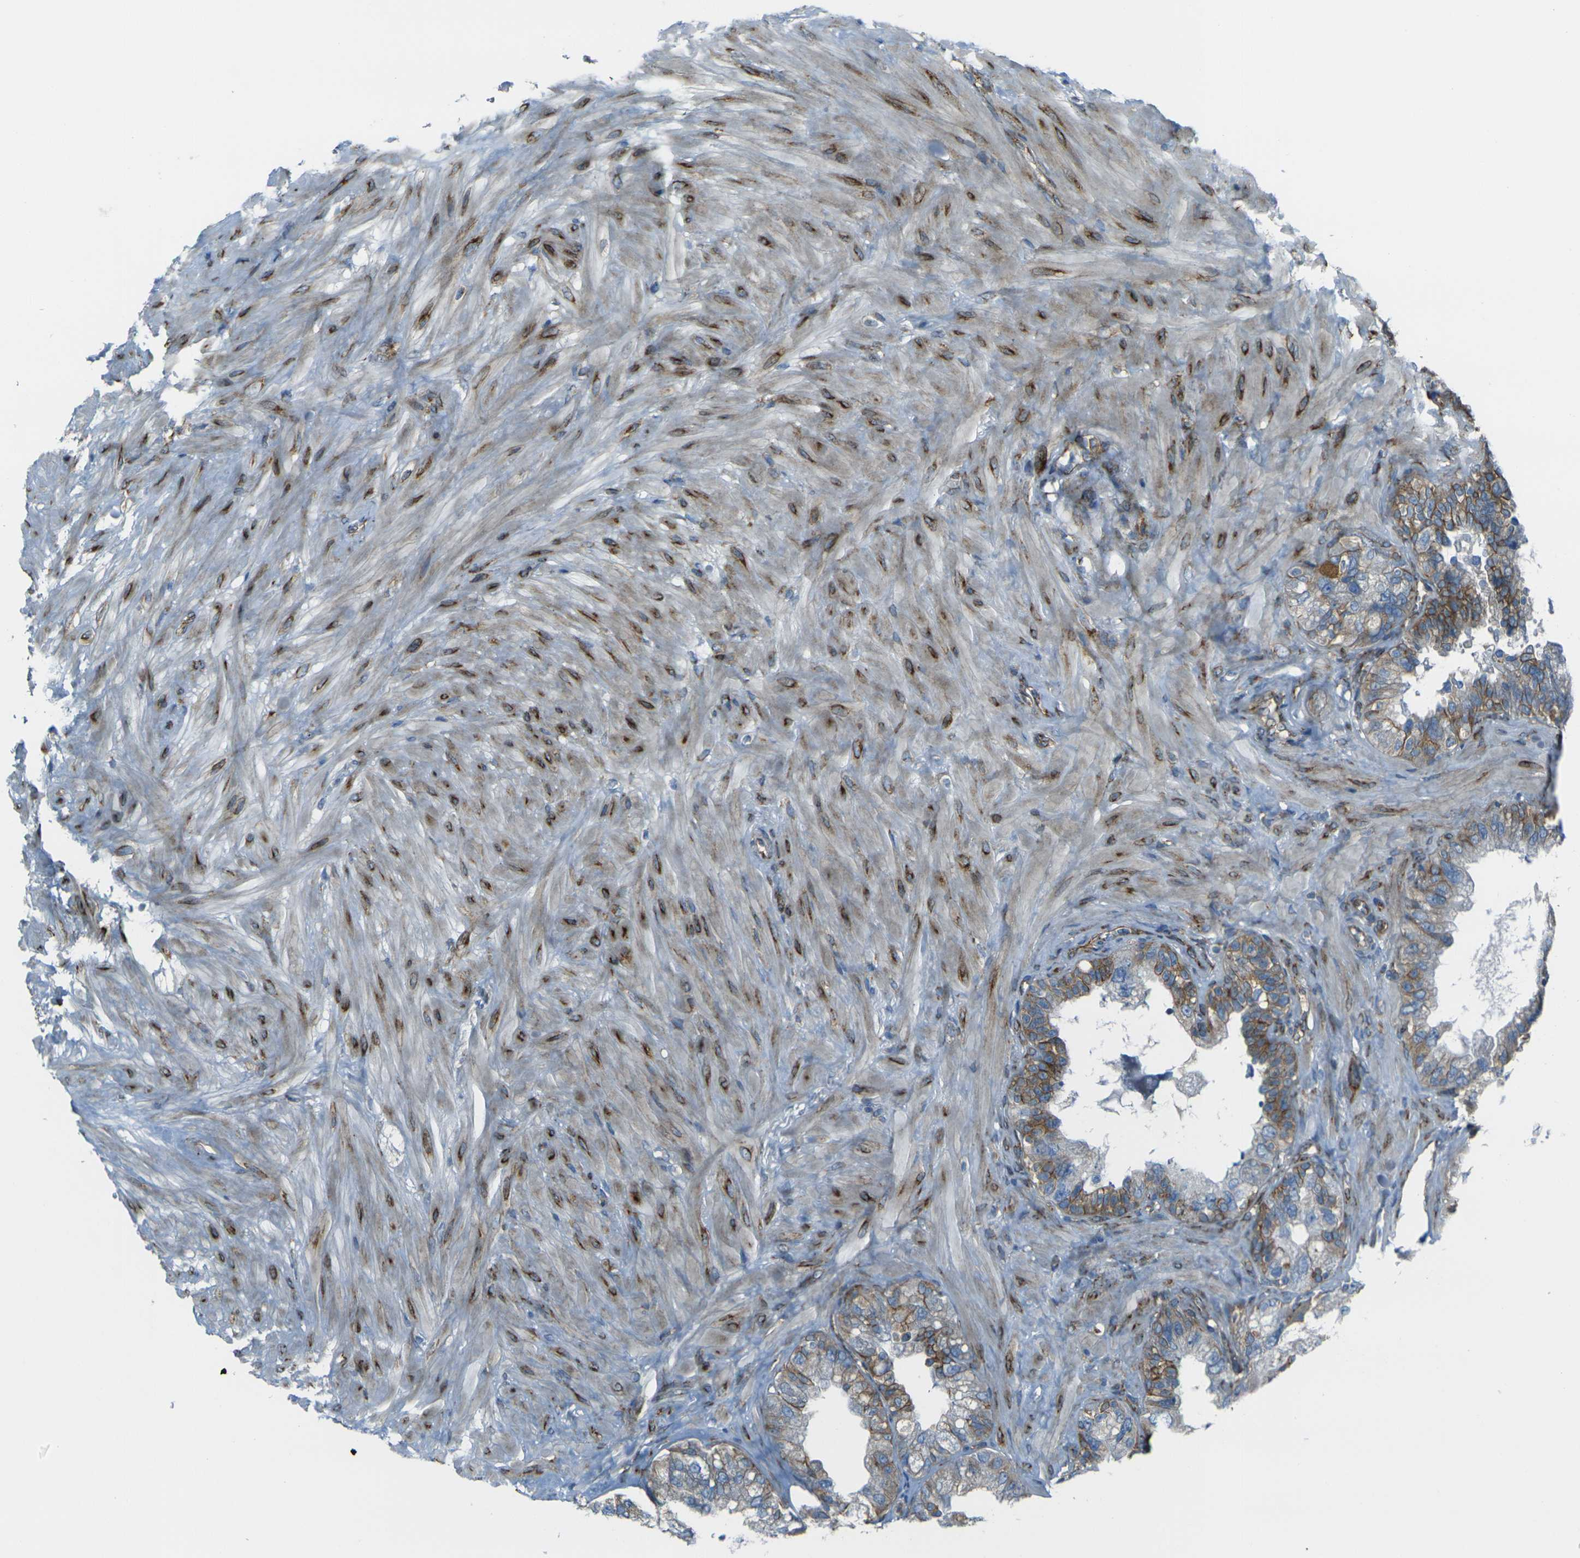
{"staining": {"intensity": "moderate", "quantity": ">75%", "location": "cytoplasmic/membranous"}, "tissue": "seminal vesicle", "cell_type": "Glandular cells", "image_type": "normal", "snomed": [{"axis": "morphology", "description": "Normal tissue, NOS"}, {"axis": "topography", "description": "Seminal veicle"}], "caption": "Approximately >75% of glandular cells in normal human seminal vesicle display moderate cytoplasmic/membranous protein staining as visualized by brown immunohistochemical staining.", "gene": "CELSR2", "patient": {"sex": "male", "age": 68}}